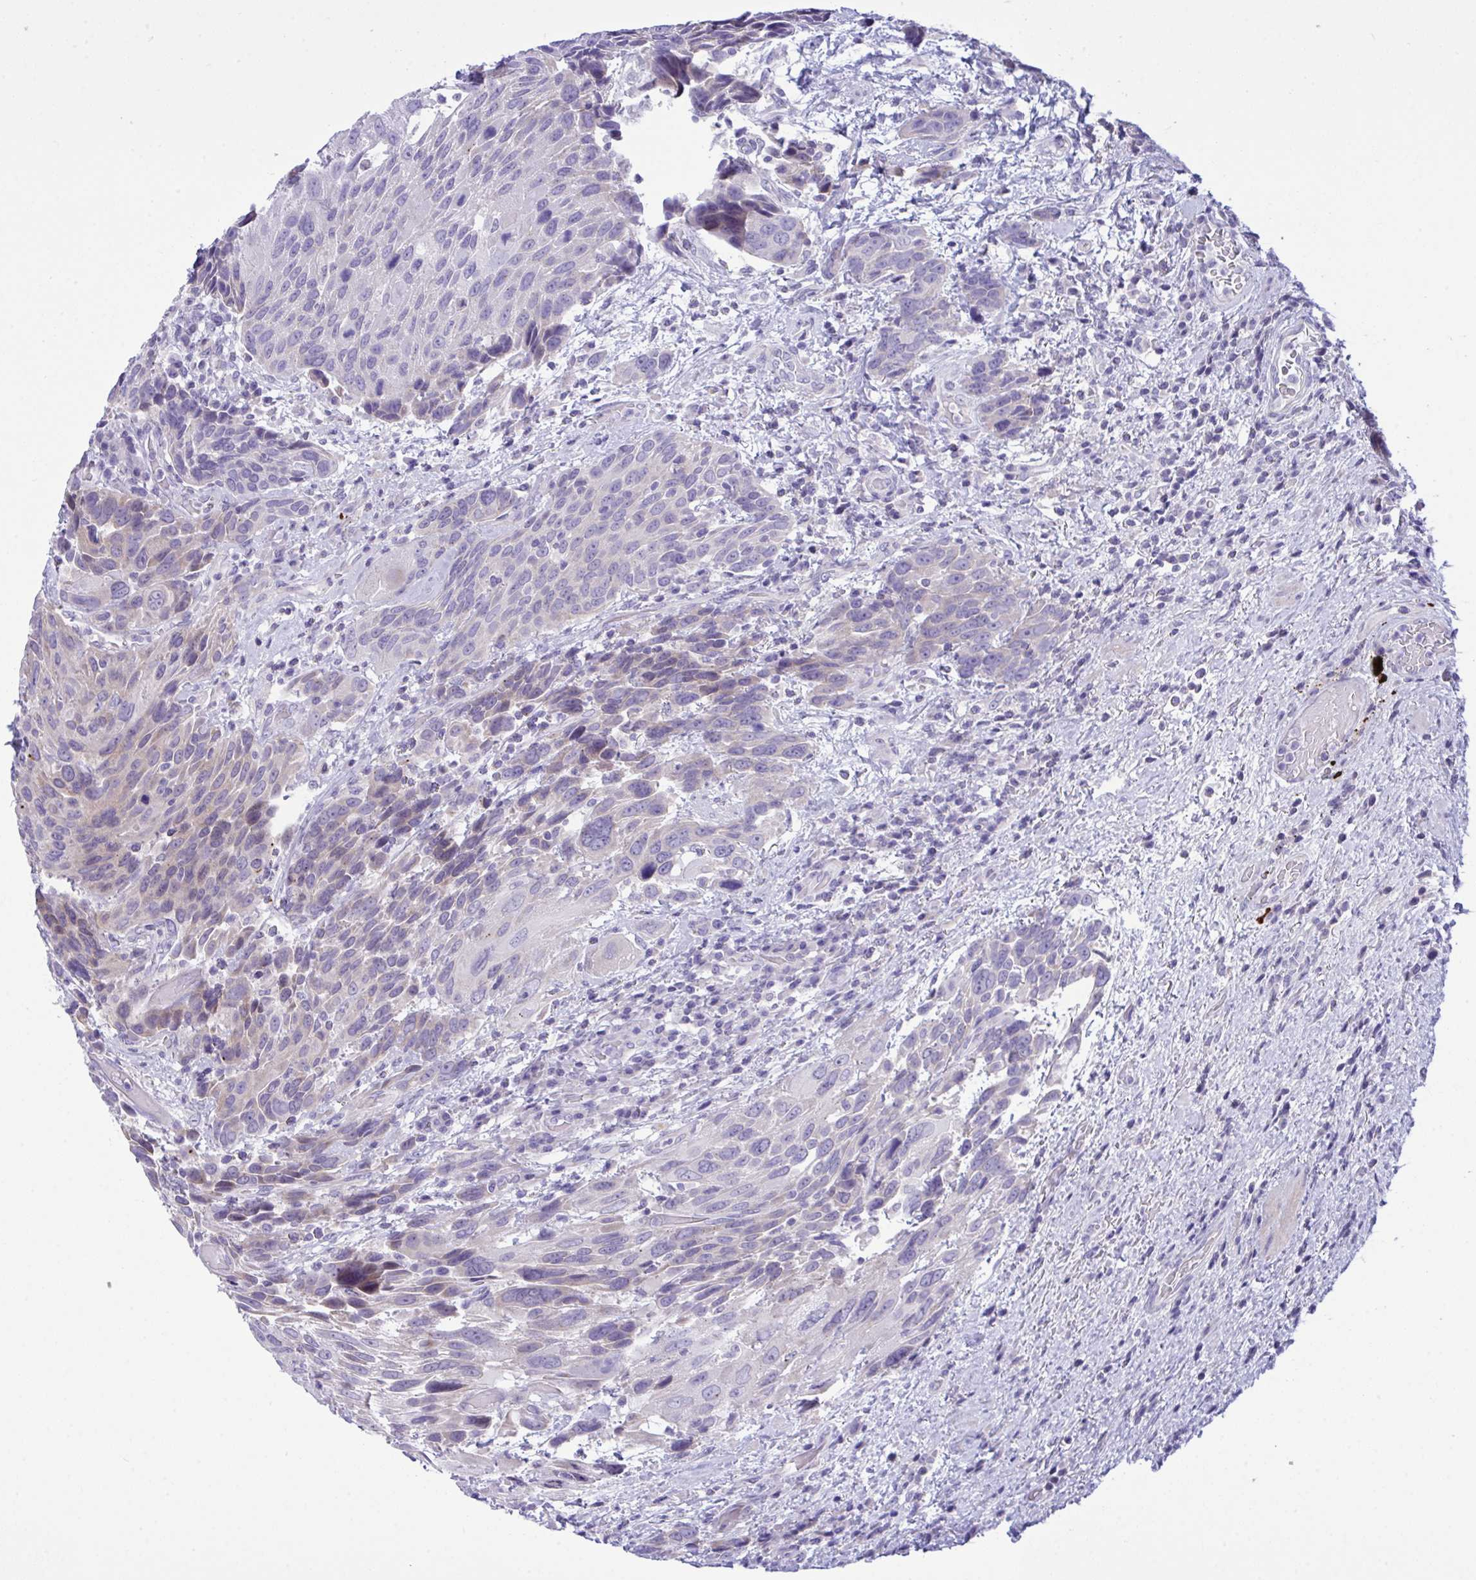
{"staining": {"intensity": "weak", "quantity": "<25%", "location": "cytoplasmic/membranous"}, "tissue": "urothelial cancer", "cell_type": "Tumor cells", "image_type": "cancer", "snomed": [{"axis": "morphology", "description": "Urothelial carcinoma, High grade"}, {"axis": "topography", "description": "Urinary bladder"}], "caption": "The histopathology image shows no significant positivity in tumor cells of high-grade urothelial carcinoma.", "gene": "WDR97", "patient": {"sex": "female", "age": 70}}